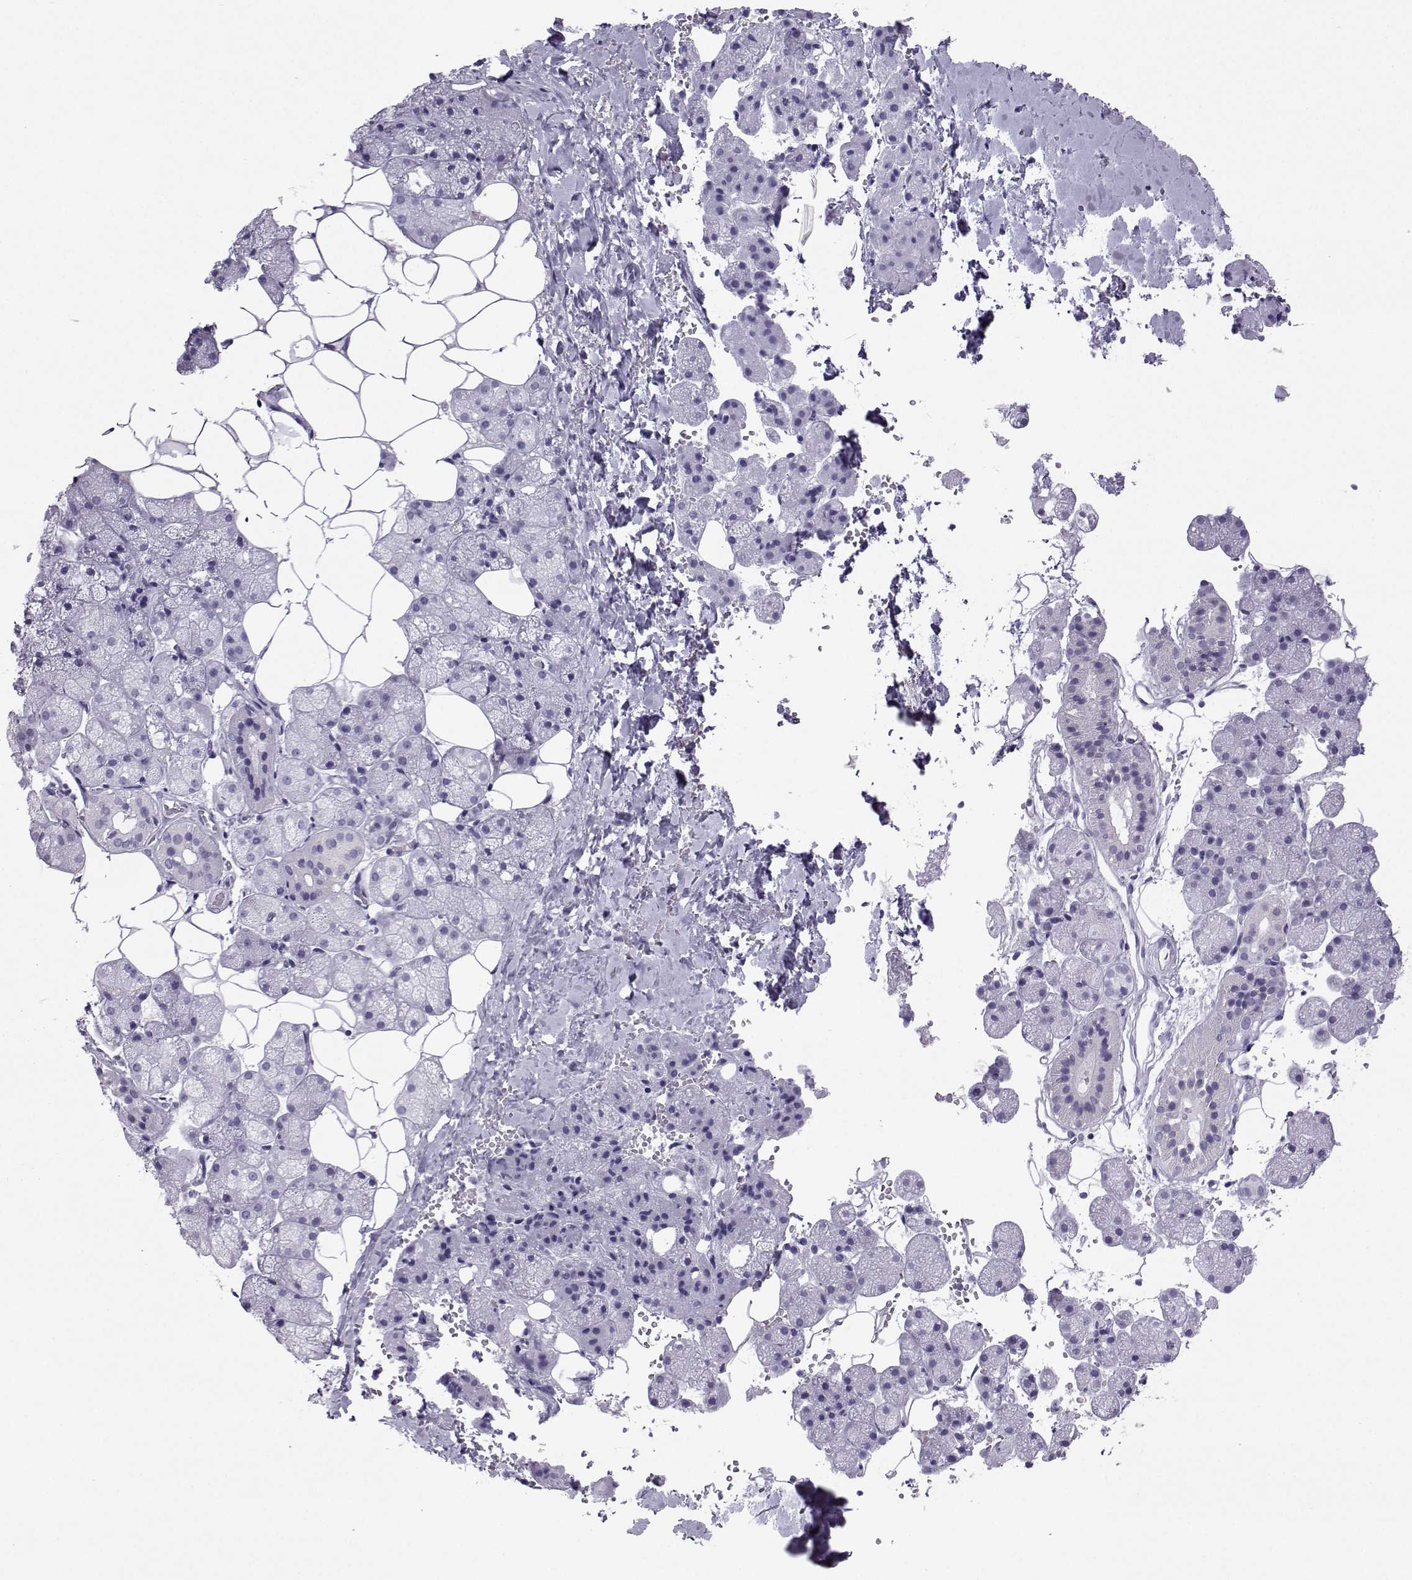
{"staining": {"intensity": "negative", "quantity": "none", "location": "none"}, "tissue": "salivary gland", "cell_type": "Glandular cells", "image_type": "normal", "snomed": [{"axis": "morphology", "description": "Normal tissue, NOS"}, {"axis": "topography", "description": "Salivary gland"}], "caption": "DAB immunohistochemical staining of unremarkable human salivary gland displays no significant positivity in glandular cells.", "gene": "NEFL", "patient": {"sex": "male", "age": 38}}